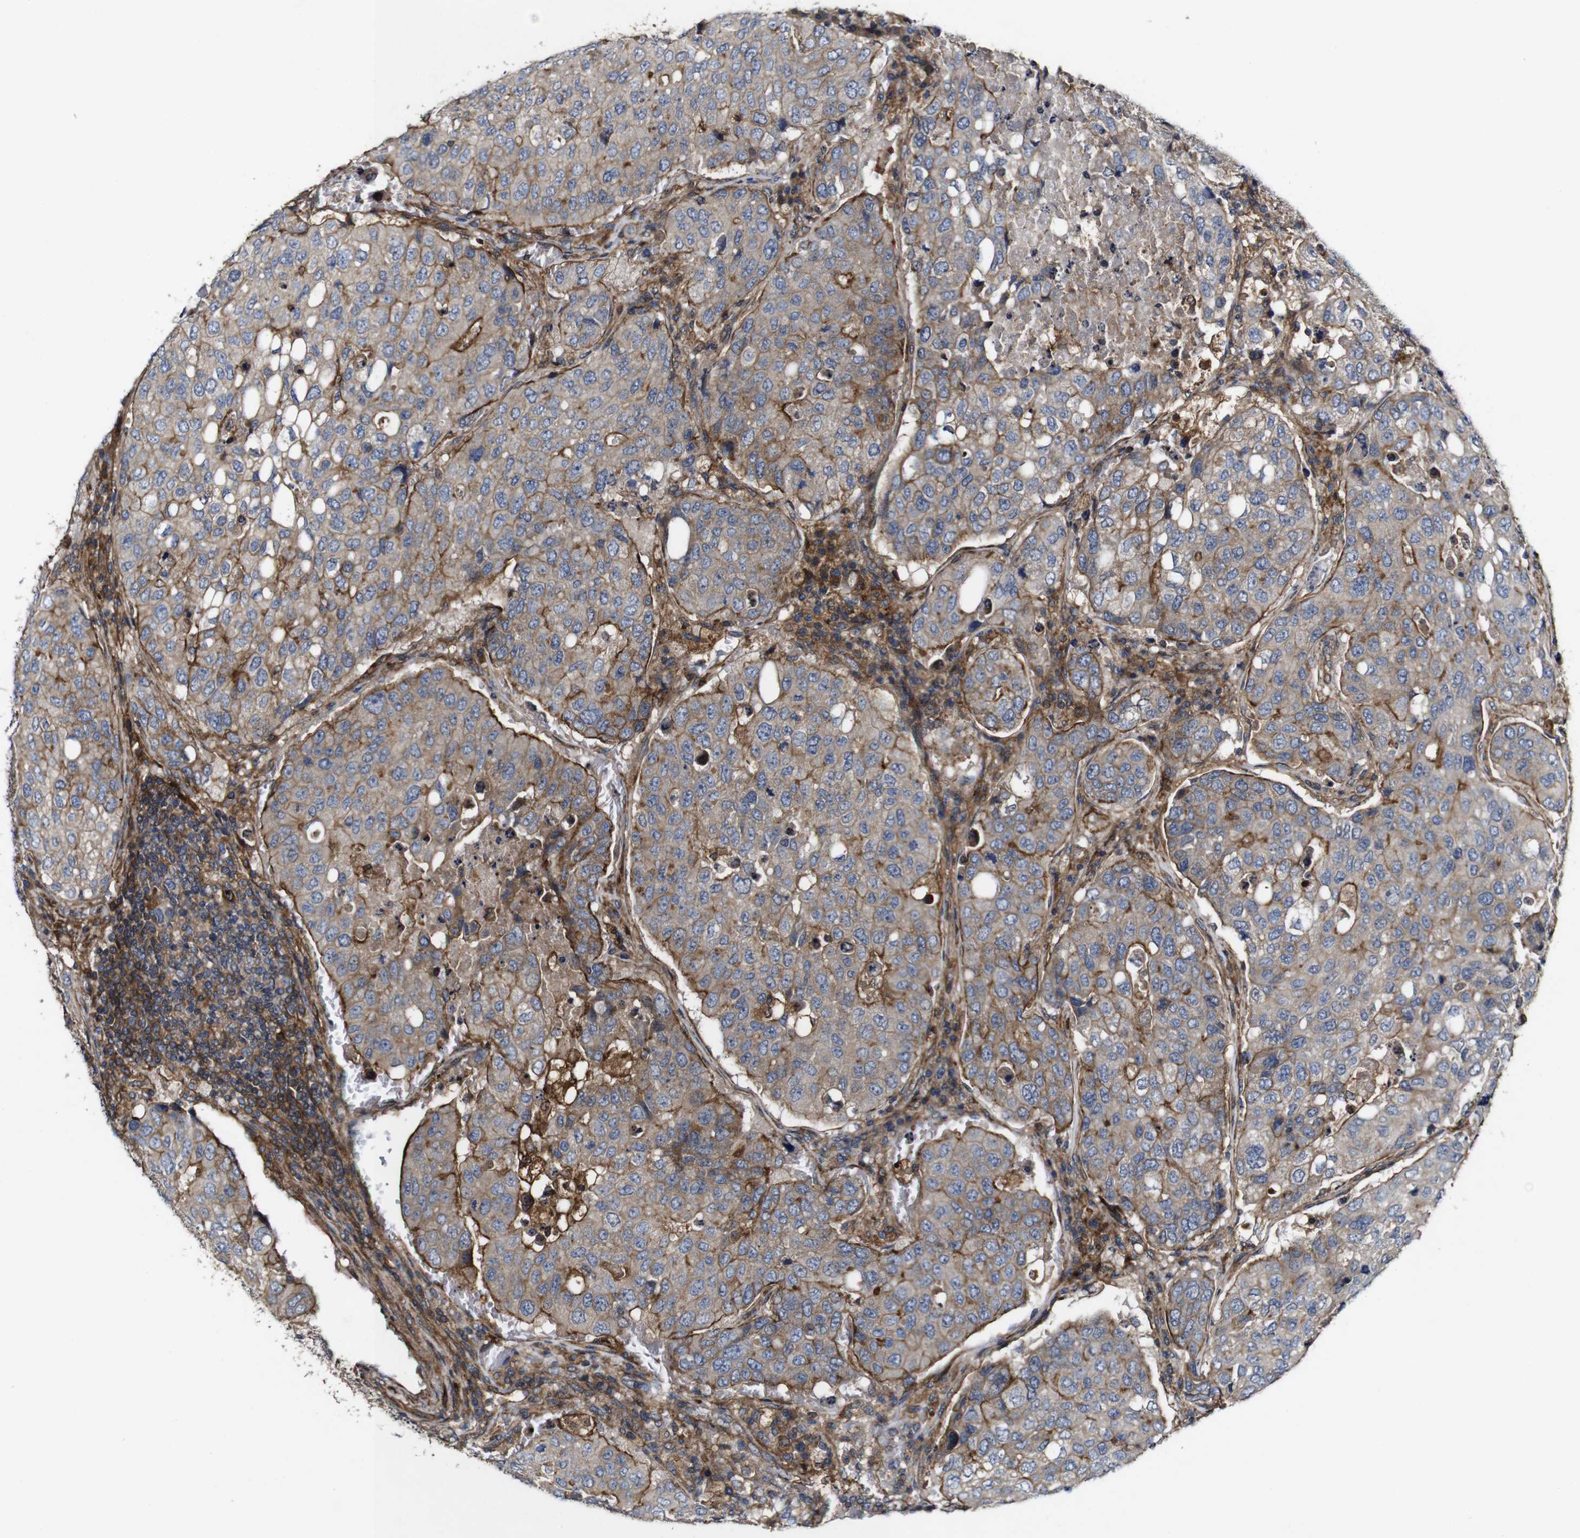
{"staining": {"intensity": "weak", "quantity": ">75%", "location": "cytoplasmic/membranous"}, "tissue": "urothelial cancer", "cell_type": "Tumor cells", "image_type": "cancer", "snomed": [{"axis": "morphology", "description": "Urothelial carcinoma, High grade"}, {"axis": "topography", "description": "Lymph node"}, {"axis": "topography", "description": "Urinary bladder"}], "caption": "Urothelial cancer stained with a brown dye shows weak cytoplasmic/membranous positive expression in approximately >75% of tumor cells.", "gene": "GSDME", "patient": {"sex": "male", "age": 51}}